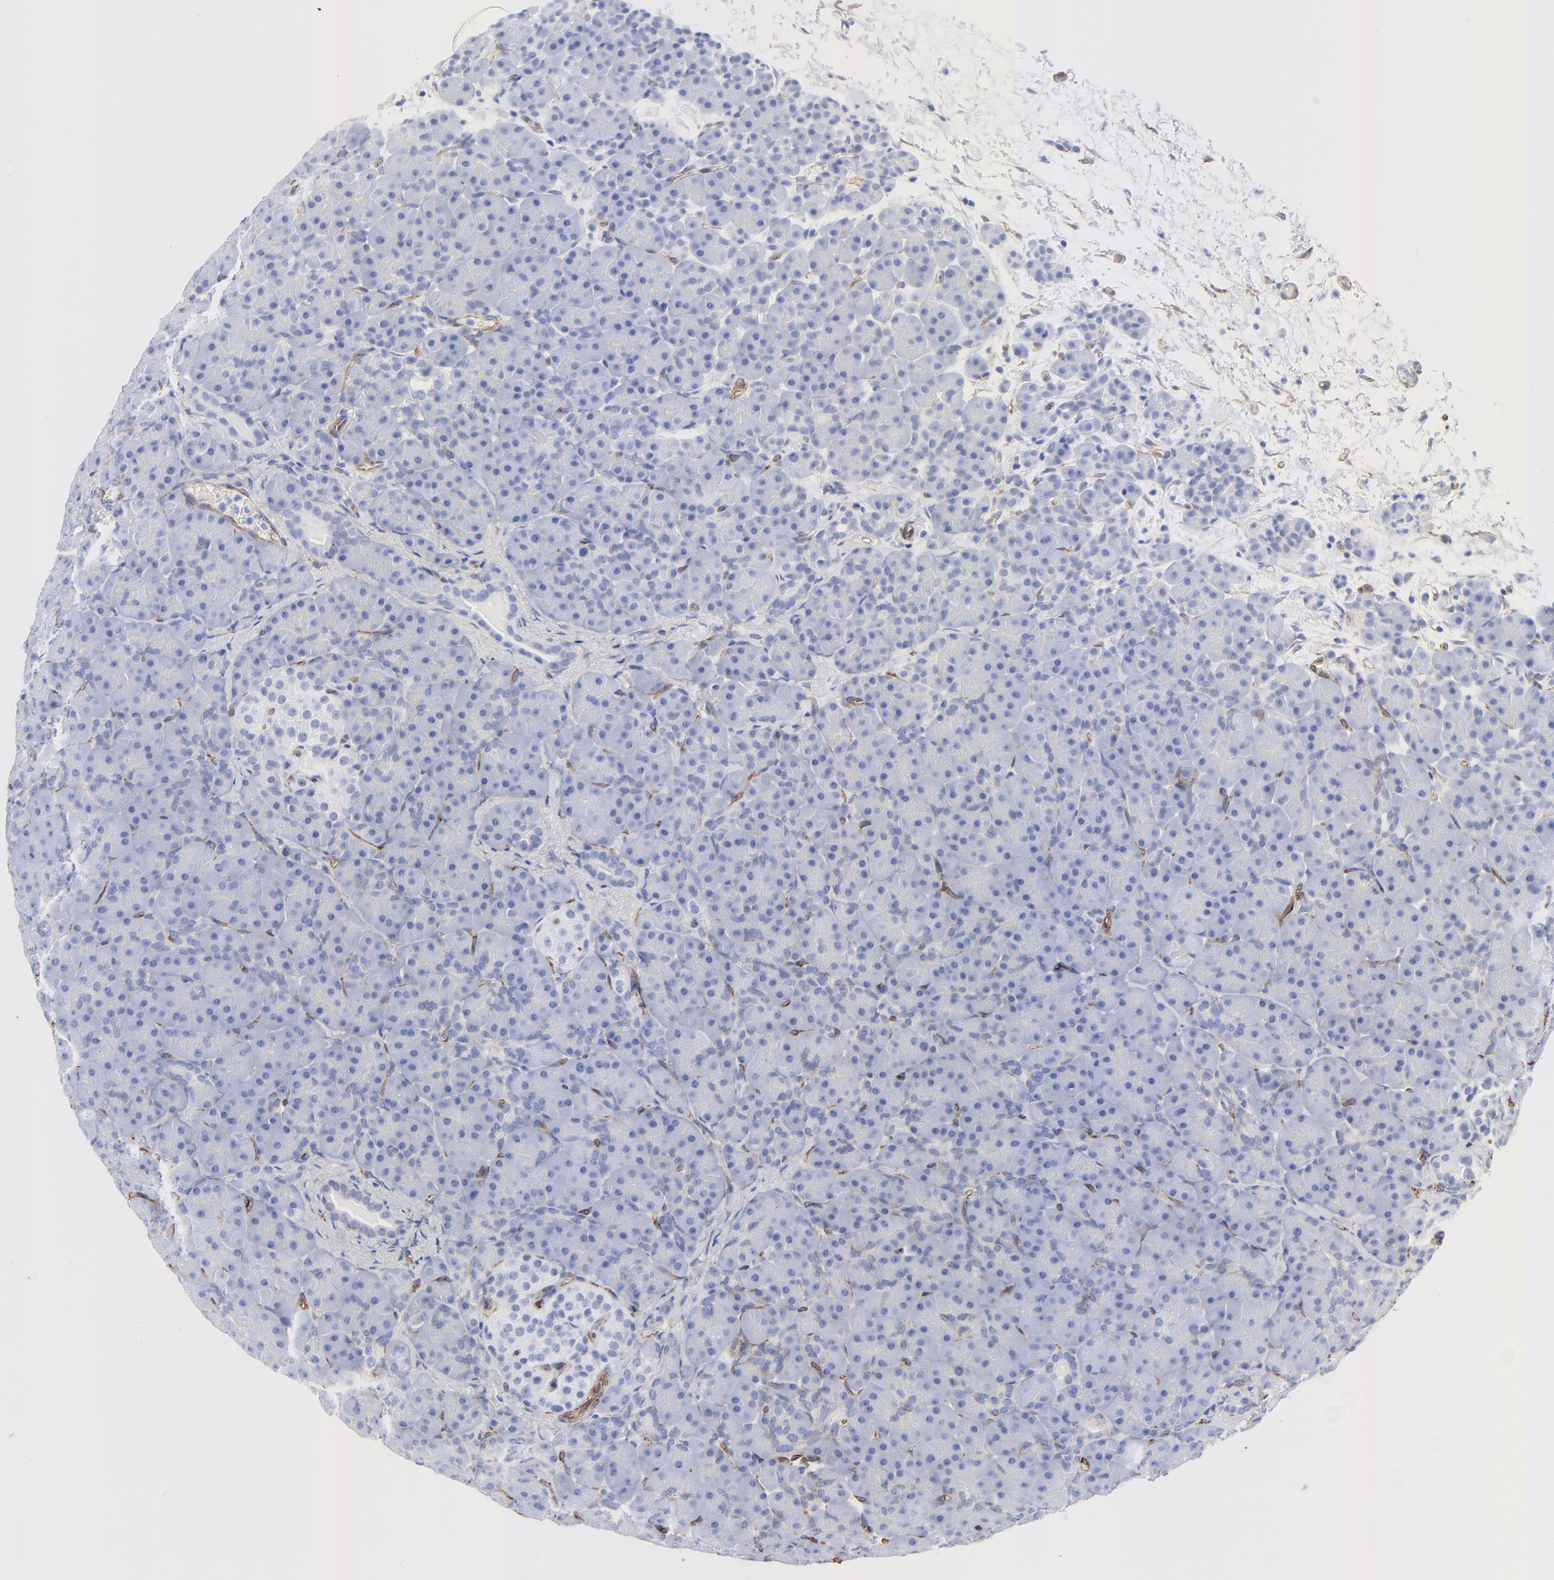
{"staining": {"intensity": "negative", "quantity": "none", "location": "none"}, "tissue": "pancreas", "cell_type": "Exocrine glandular cells", "image_type": "normal", "snomed": [{"axis": "morphology", "description": "Normal tissue, NOS"}, {"axis": "topography", "description": "Pancreas"}], "caption": "Pancreas stained for a protein using immunohistochemistry demonstrates no staining exocrine glandular cells.", "gene": "CAV1", "patient": {"sex": "male", "age": 66}}